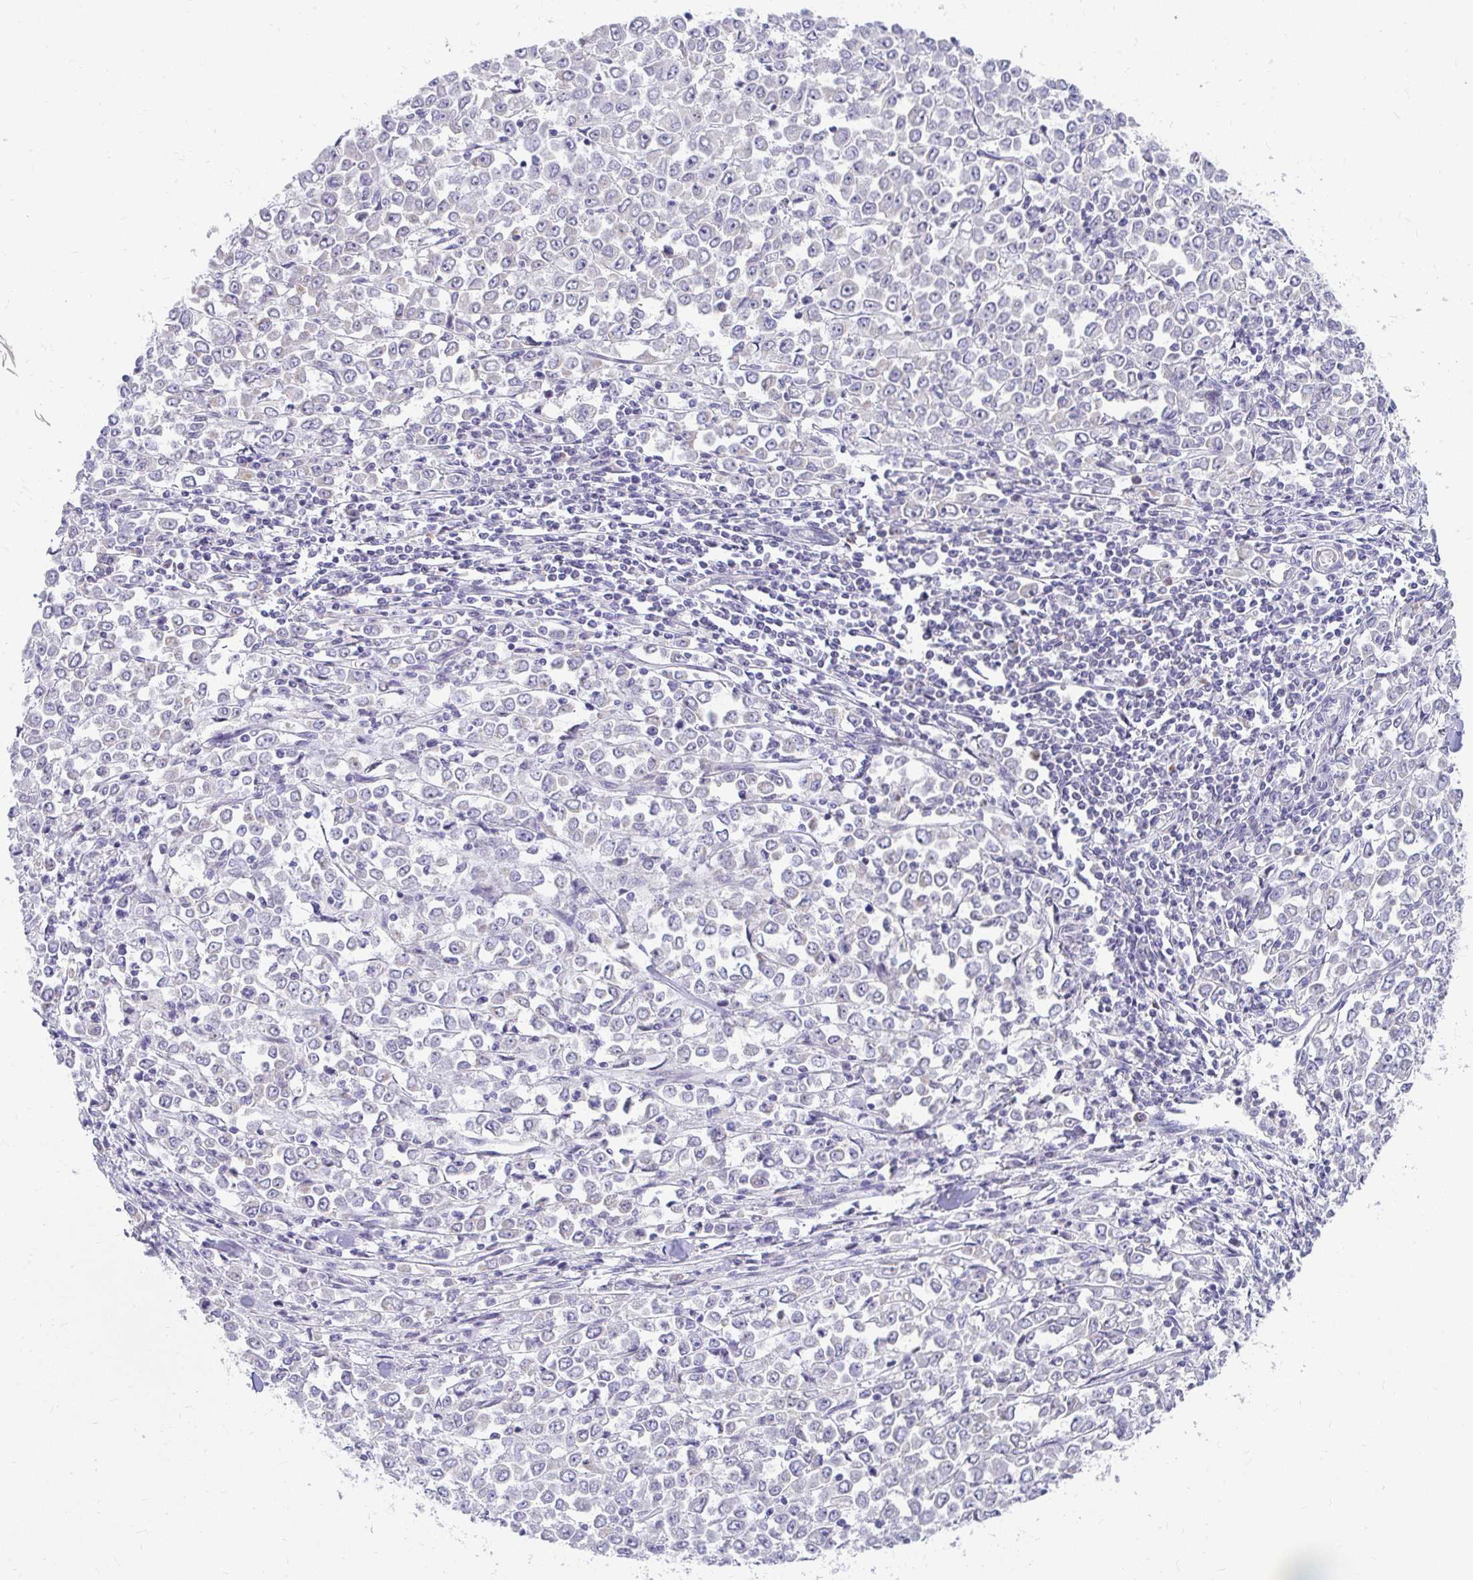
{"staining": {"intensity": "strong", "quantity": "25%-75%", "location": "cytoplasmic/membranous"}, "tissue": "stomach cancer", "cell_type": "Tumor cells", "image_type": "cancer", "snomed": [{"axis": "morphology", "description": "Adenocarcinoma, NOS"}, {"axis": "topography", "description": "Stomach, upper"}], "caption": "Stomach cancer (adenocarcinoma) stained with a protein marker reveals strong staining in tumor cells.", "gene": "EXOC5", "patient": {"sex": "male", "age": 70}}